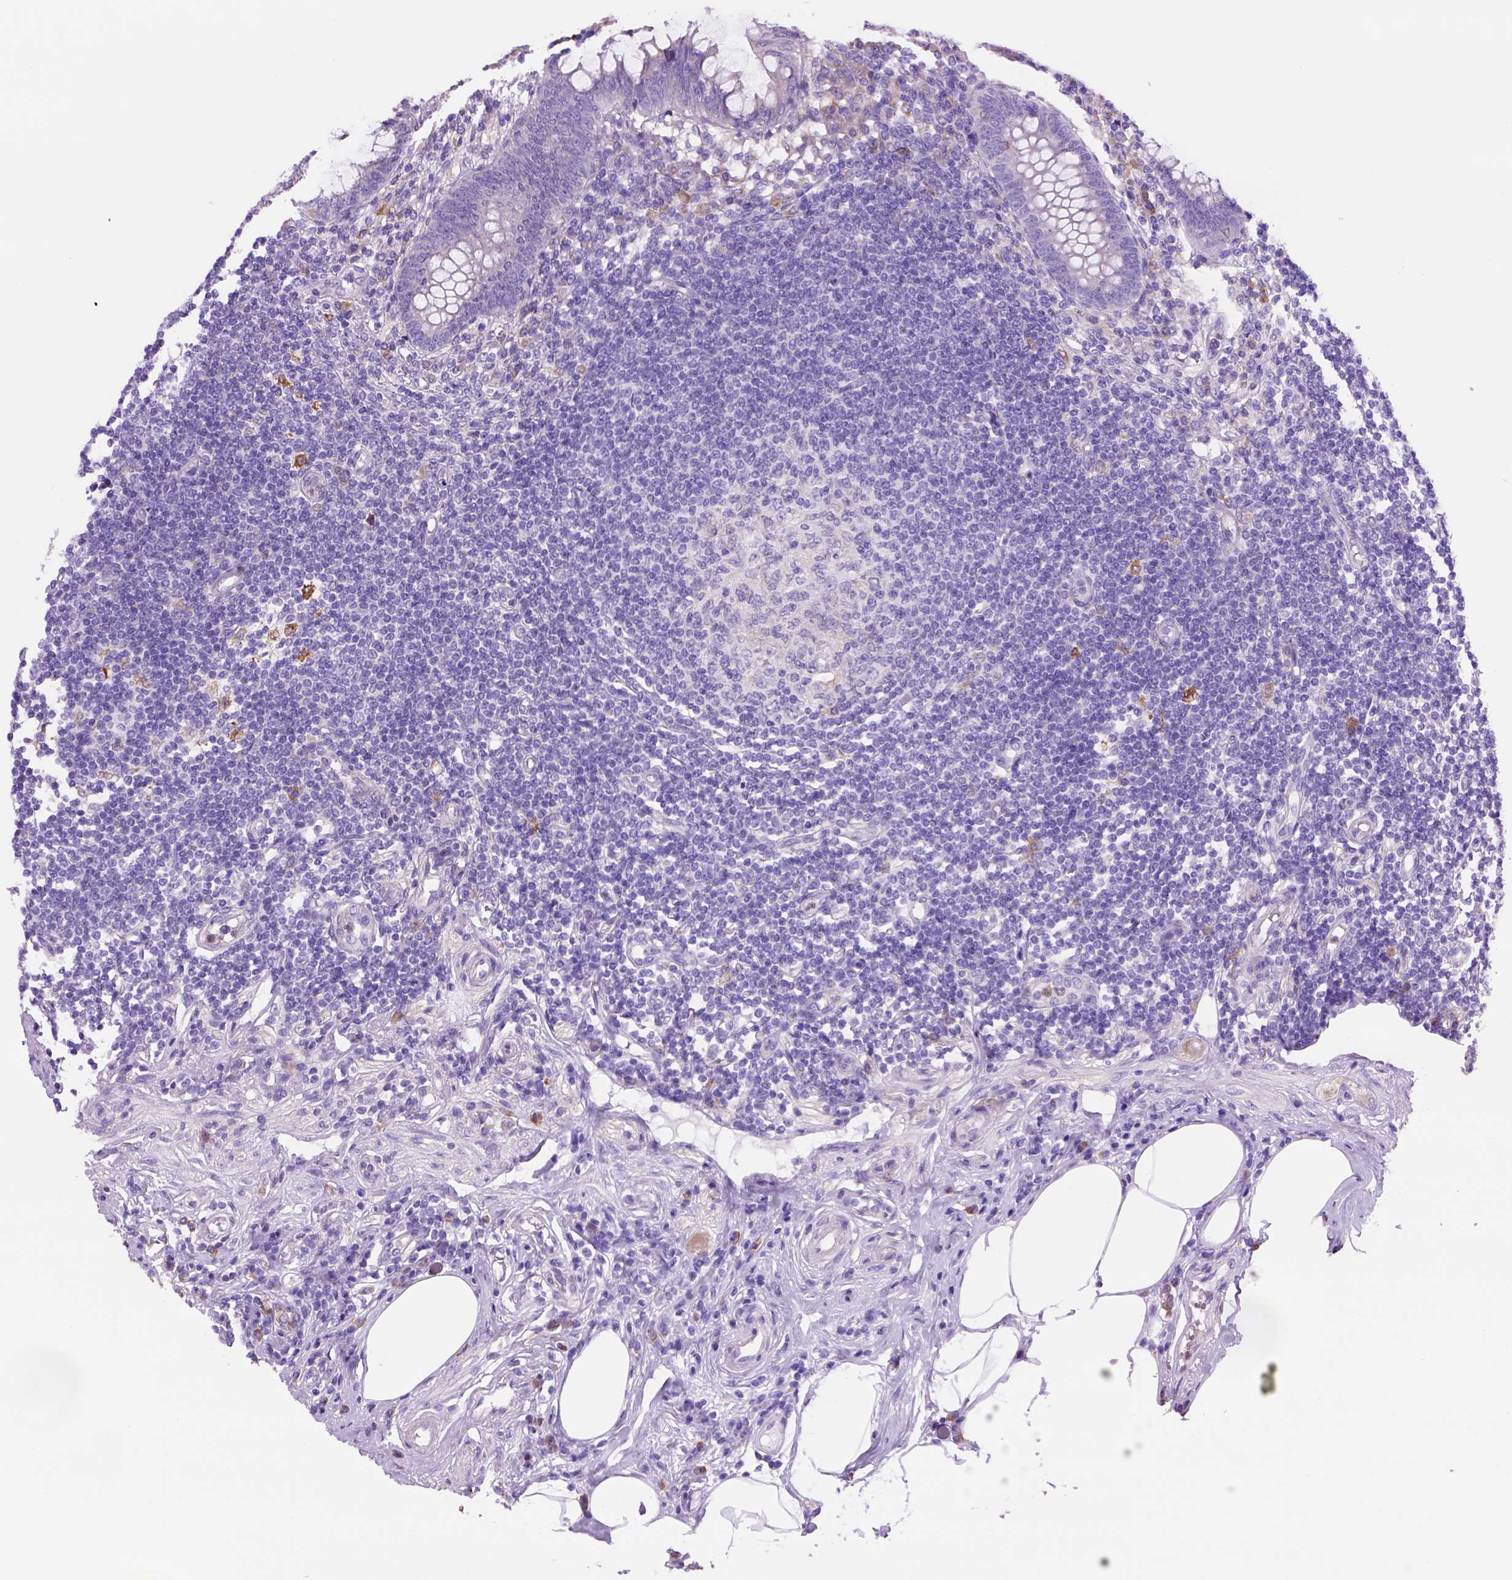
{"staining": {"intensity": "negative", "quantity": "none", "location": "none"}, "tissue": "appendix", "cell_type": "Glandular cells", "image_type": "normal", "snomed": [{"axis": "morphology", "description": "Normal tissue, NOS"}, {"axis": "topography", "description": "Appendix"}], "caption": "High power microscopy micrograph of an immunohistochemistry histopathology image of normal appendix, revealing no significant expression in glandular cells.", "gene": "PIAS3", "patient": {"sex": "female", "age": 57}}